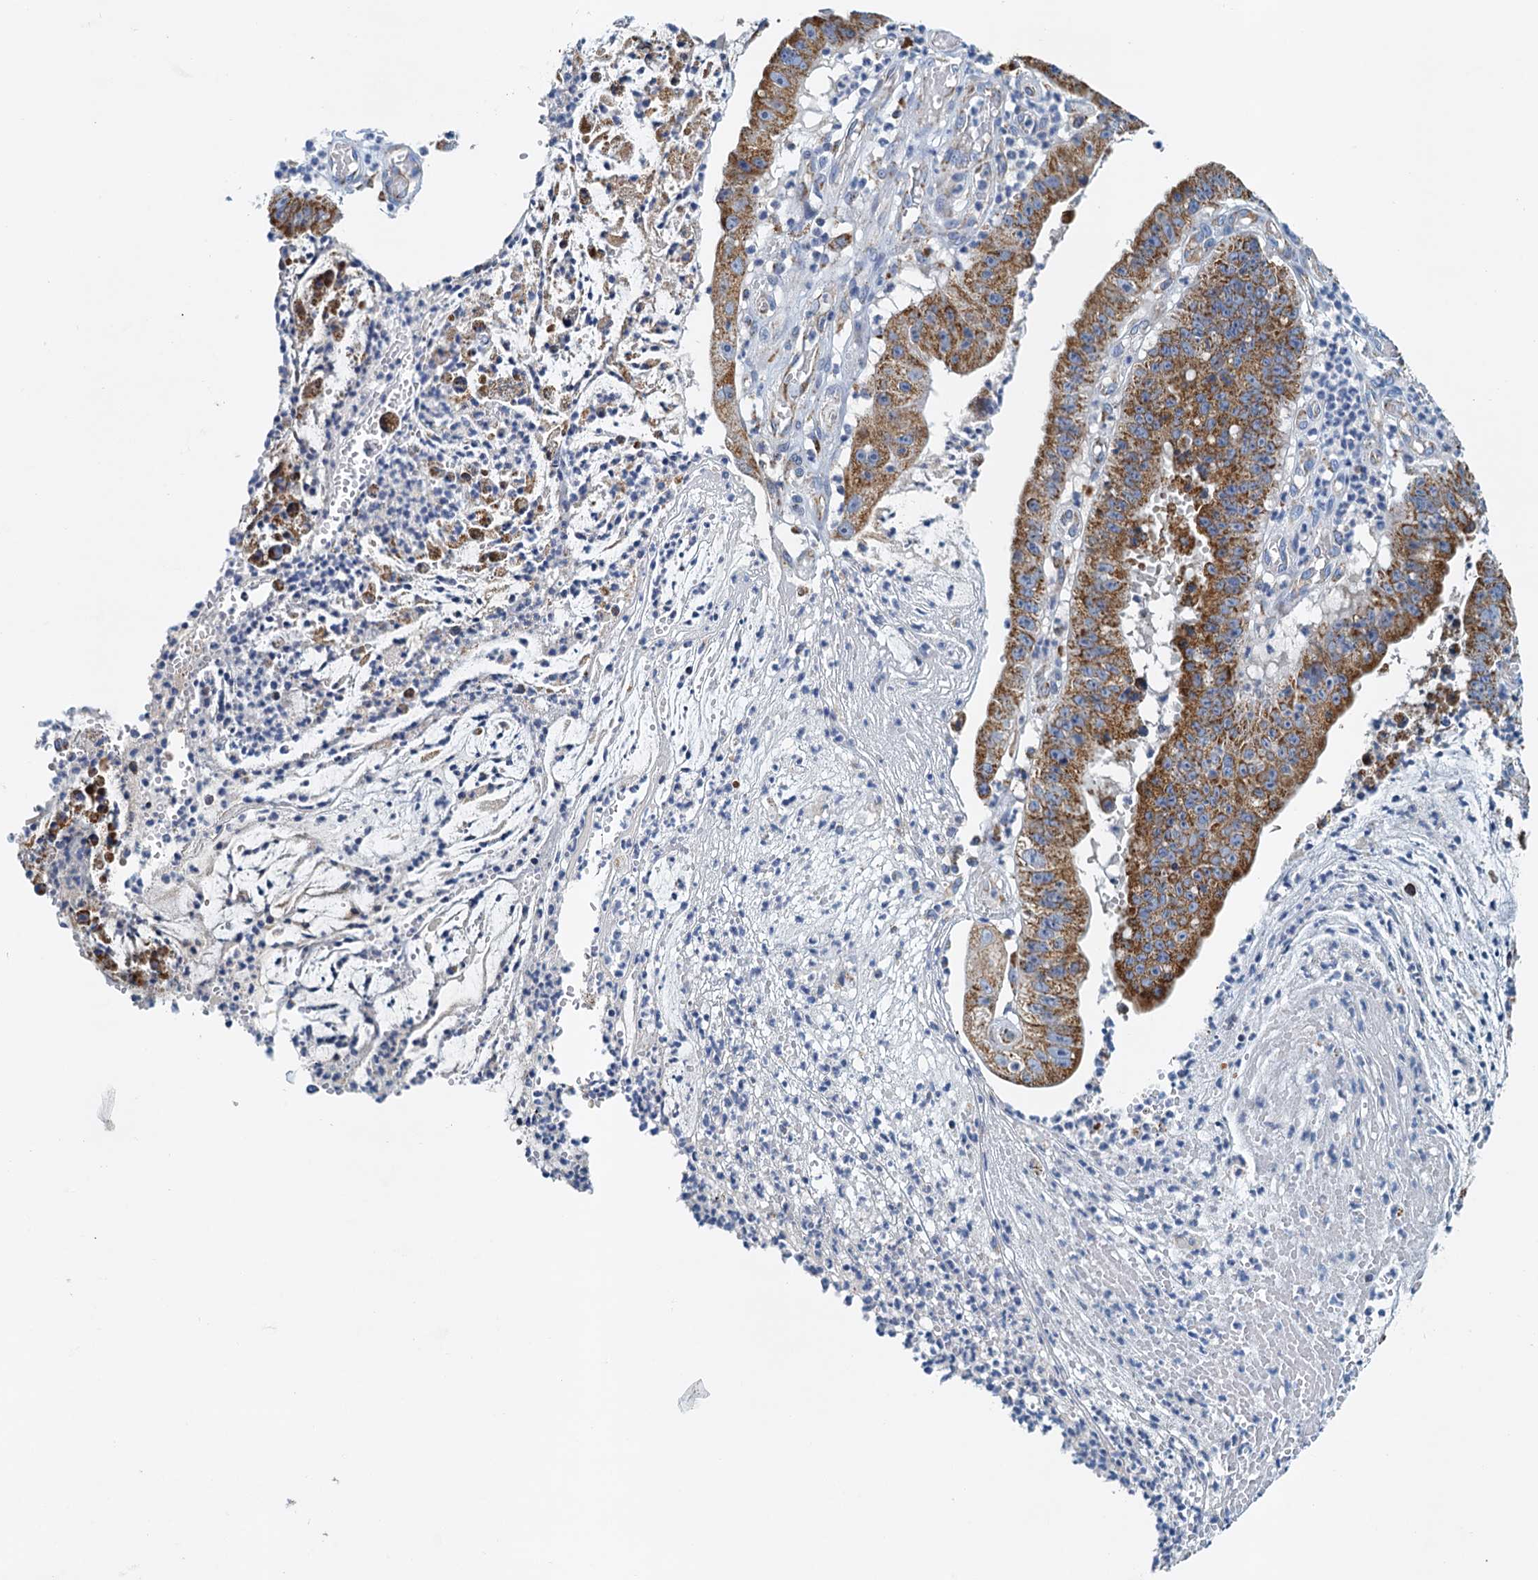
{"staining": {"intensity": "strong", "quantity": ">75%", "location": "cytoplasmic/membranous"}, "tissue": "stomach cancer", "cell_type": "Tumor cells", "image_type": "cancer", "snomed": [{"axis": "morphology", "description": "Adenocarcinoma, NOS"}, {"axis": "topography", "description": "Stomach"}], "caption": "Stomach adenocarcinoma stained with IHC exhibits strong cytoplasmic/membranous expression in approximately >75% of tumor cells. (Brightfield microscopy of DAB IHC at high magnification).", "gene": "POC1A", "patient": {"sex": "male", "age": 59}}